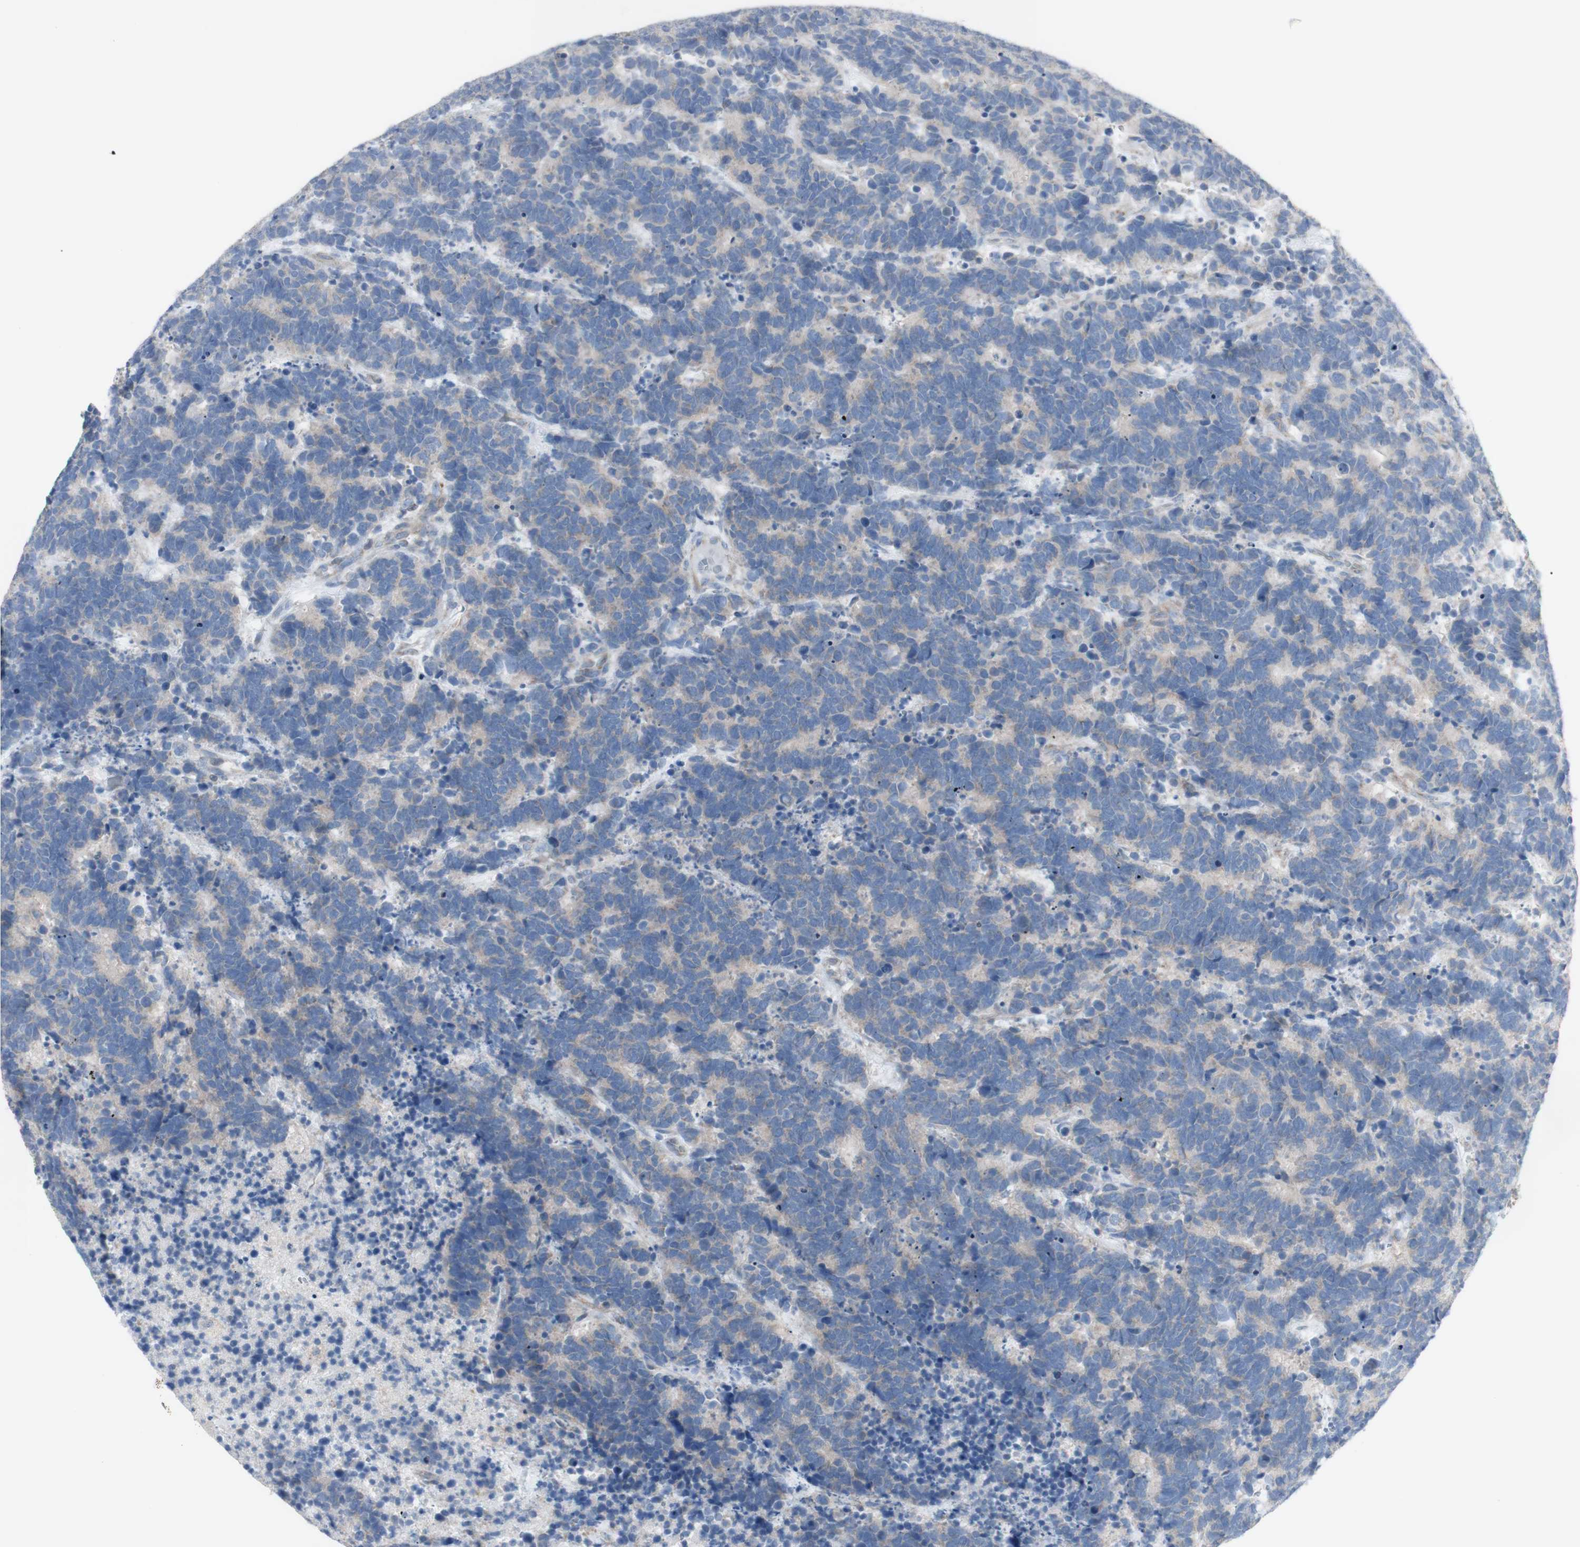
{"staining": {"intensity": "negative", "quantity": "none", "location": "none"}, "tissue": "carcinoid", "cell_type": "Tumor cells", "image_type": "cancer", "snomed": [{"axis": "morphology", "description": "Carcinoma, NOS"}, {"axis": "morphology", "description": "Carcinoid, malignant, NOS"}, {"axis": "topography", "description": "Urinary bladder"}], "caption": "Carcinoid stained for a protein using IHC exhibits no staining tumor cells.", "gene": "C3orf52", "patient": {"sex": "male", "age": 57}}